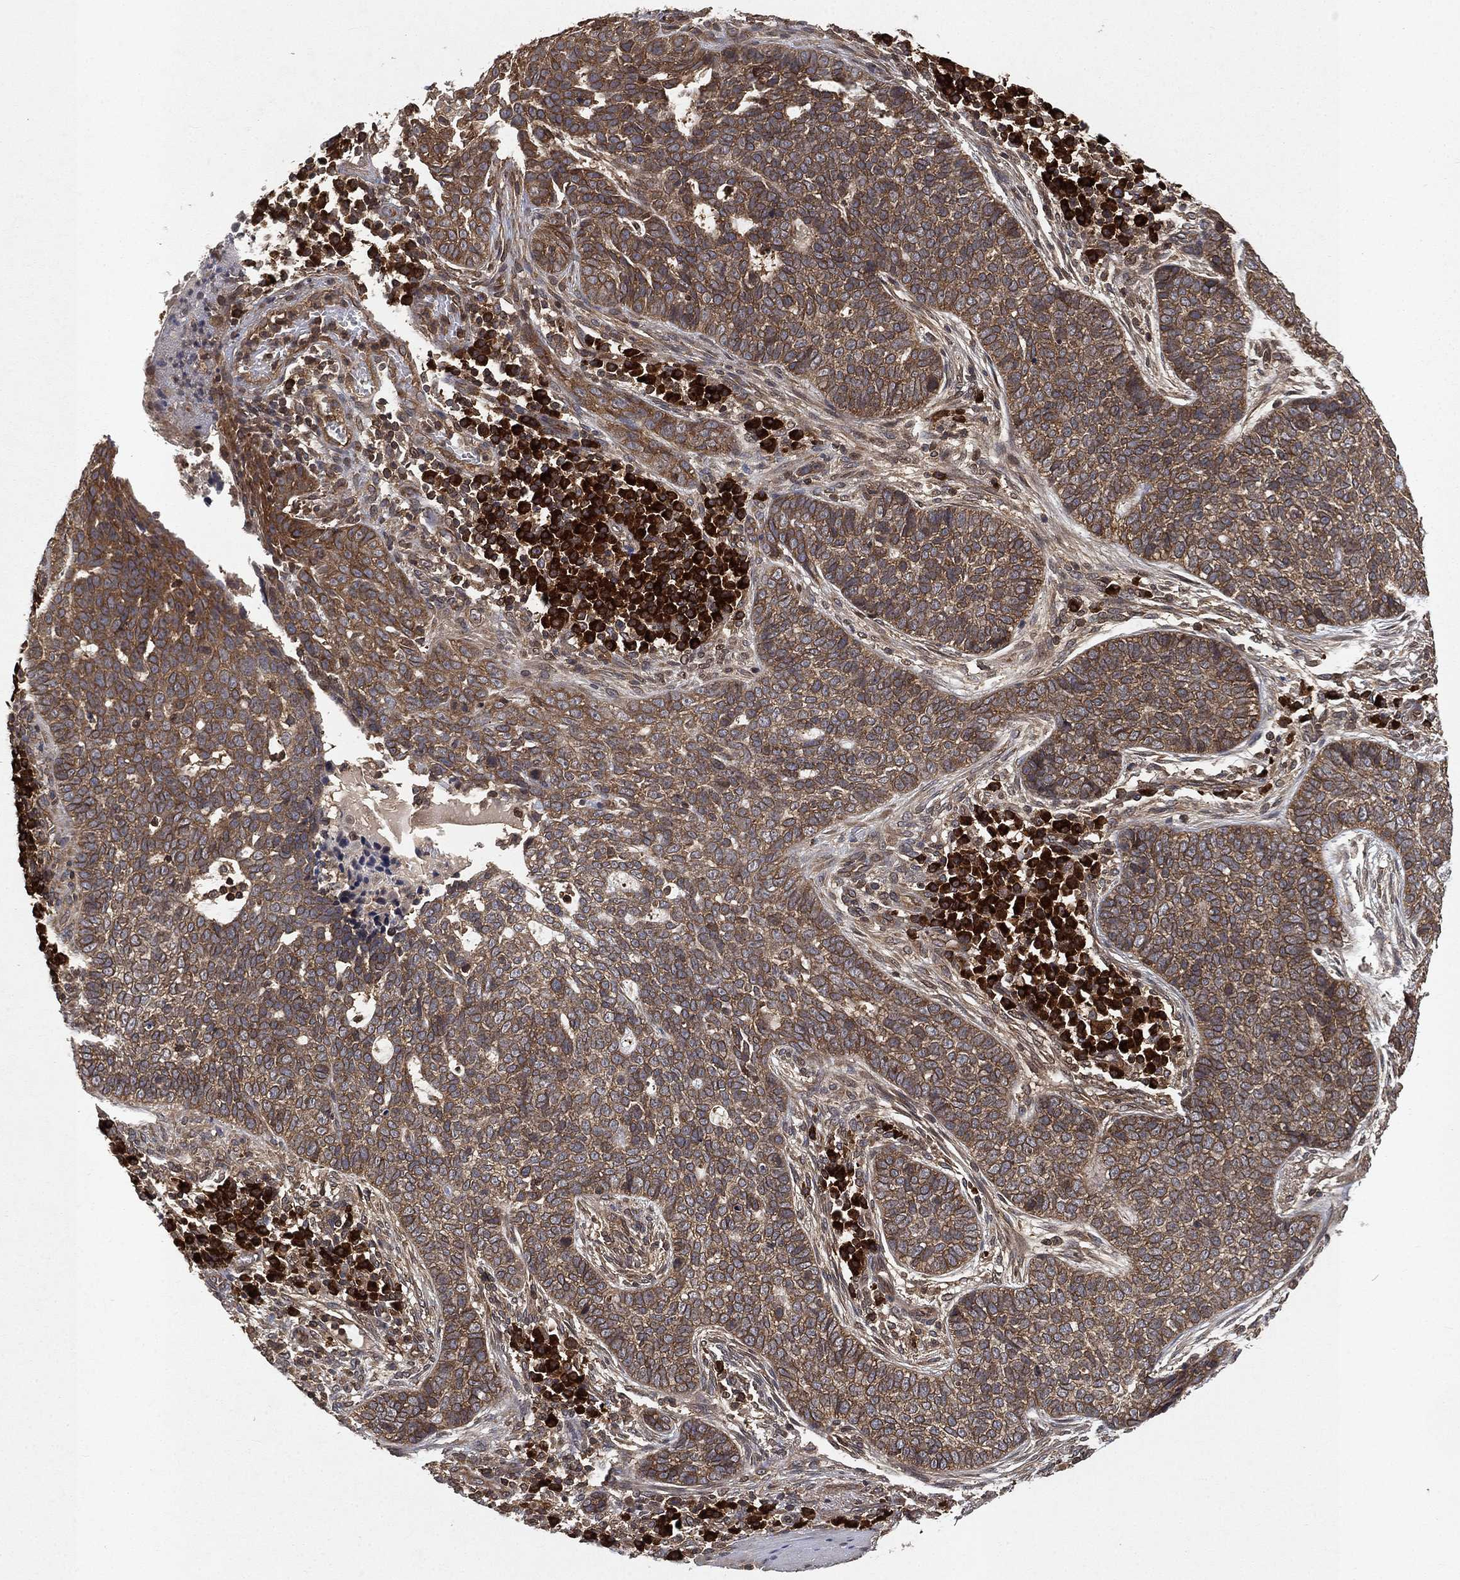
{"staining": {"intensity": "moderate", "quantity": ">75%", "location": "cytoplasmic/membranous"}, "tissue": "skin cancer", "cell_type": "Tumor cells", "image_type": "cancer", "snomed": [{"axis": "morphology", "description": "Basal cell carcinoma"}, {"axis": "topography", "description": "Skin"}], "caption": "Immunohistochemical staining of skin cancer (basal cell carcinoma) demonstrates medium levels of moderate cytoplasmic/membranous protein positivity in approximately >75% of tumor cells. (brown staining indicates protein expression, while blue staining denotes nuclei).", "gene": "UBA5", "patient": {"sex": "female", "age": 69}}